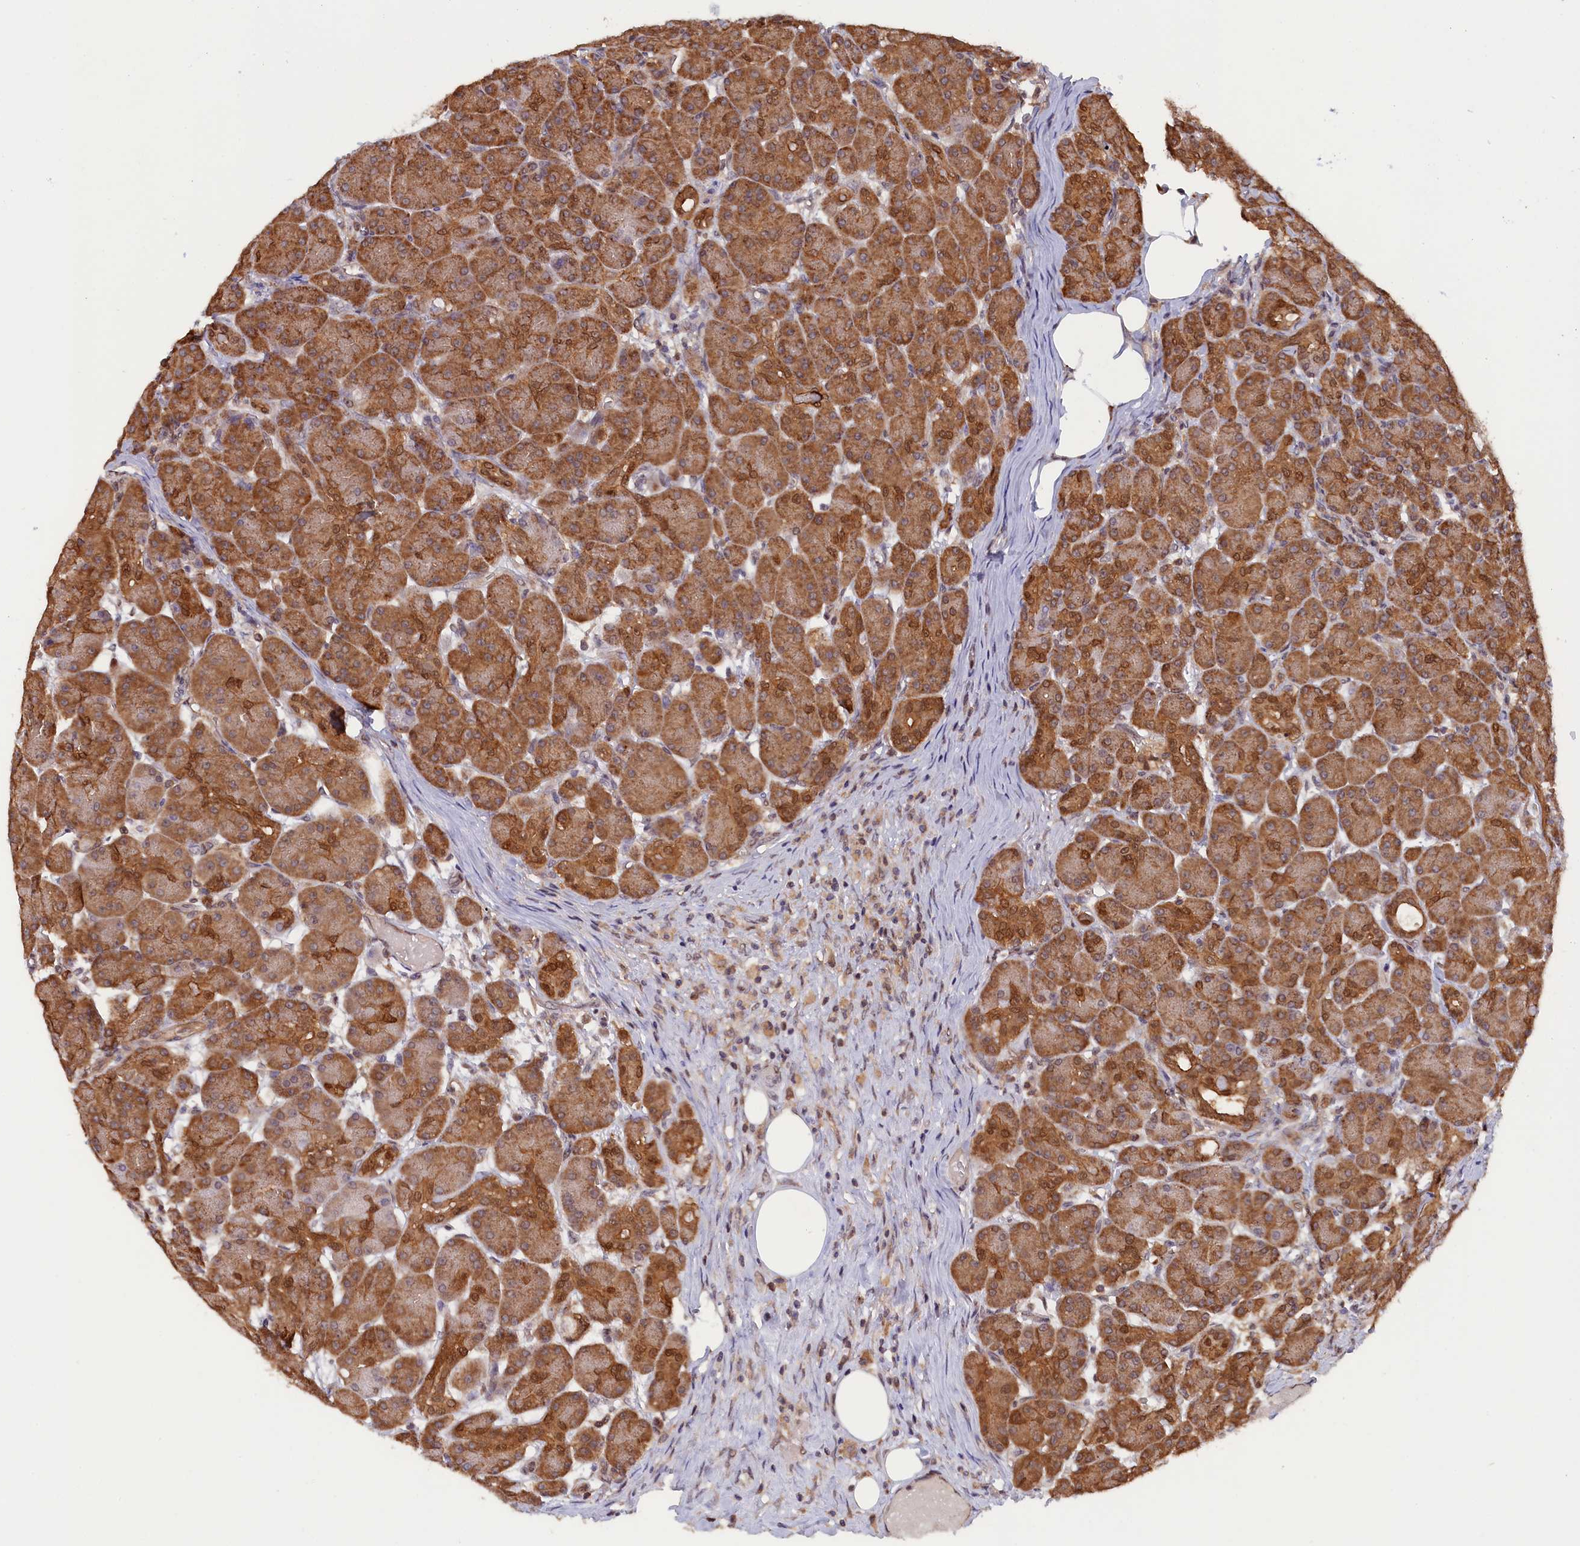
{"staining": {"intensity": "moderate", "quantity": ">75%", "location": "cytoplasmic/membranous"}, "tissue": "pancreas", "cell_type": "Exocrine glandular cells", "image_type": "normal", "snomed": [{"axis": "morphology", "description": "Normal tissue, NOS"}, {"axis": "topography", "description": "Pancreas"}], "caption": "Immunohistochemical staining of normal human pancreas reveals medium levels of moderate cytoplasmic/membranous positivity in approximately >75% of exocrine glandular cells. (DAB (3,3'-diaminobenzidine) IHC with brightfield microscopy, high magnification).", "gene": "JPT2", "patient": {"sex": "male", "age": 63}}